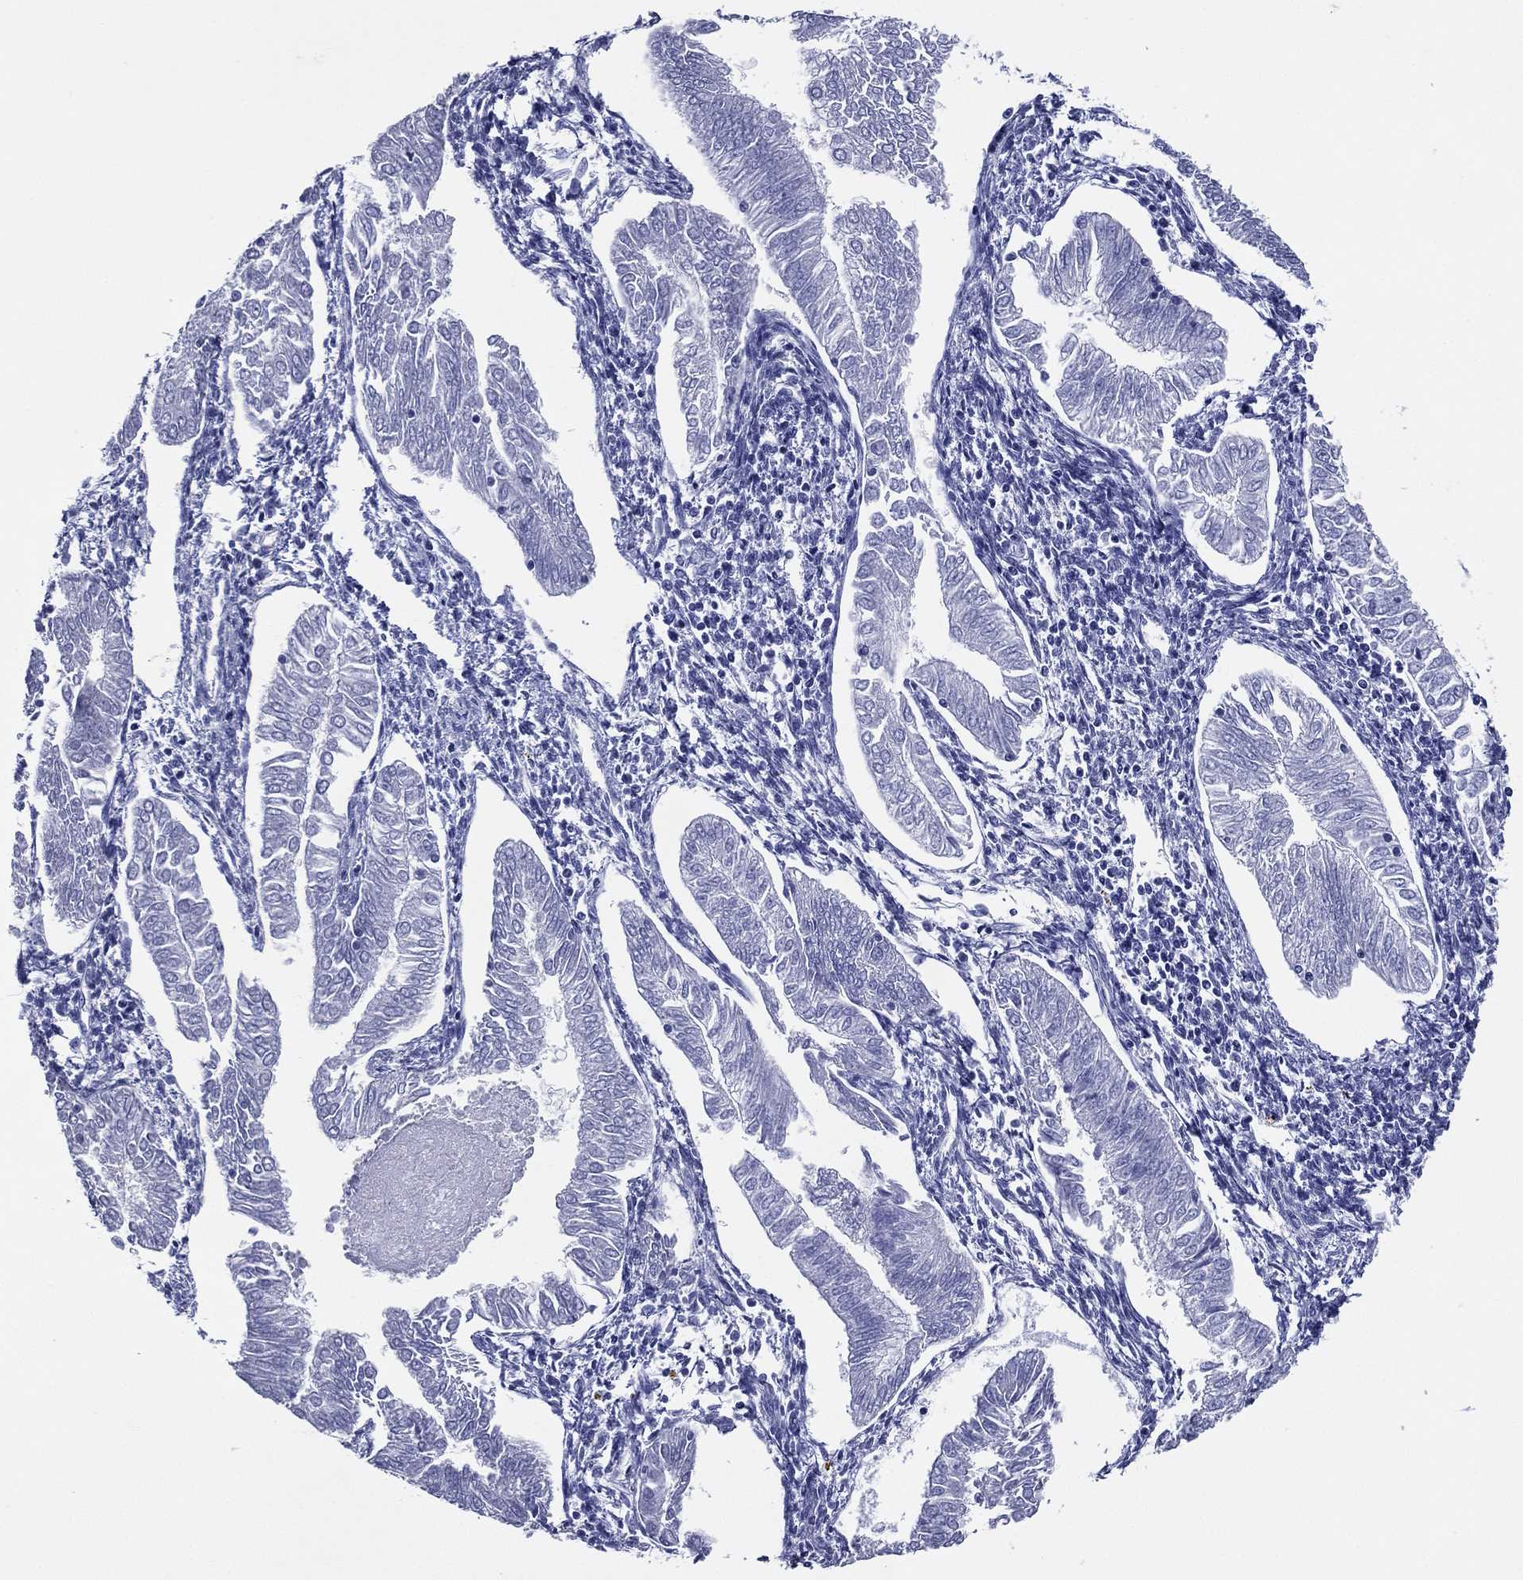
{"staining": {"intensity": "negative", "quantity": "none", "location": "none"}, "tissue": "endometrial cancer", "cell_type": "Tumor cells", "image_type": "cancer", "snomed": [{"axis": "morphology", "description": "Adenocarcinoma, NOS"}, {"axis": "topography", "description": "Endometrium"}], "caption": "DAB (3,3'-diaminobenzidine) immunohistochemical staining of human endometrial adenocarcinoma reveals no significant positivity in tumor cells.", "gene": "ACE2", "patient": {"sex": "female", "age": 53}}